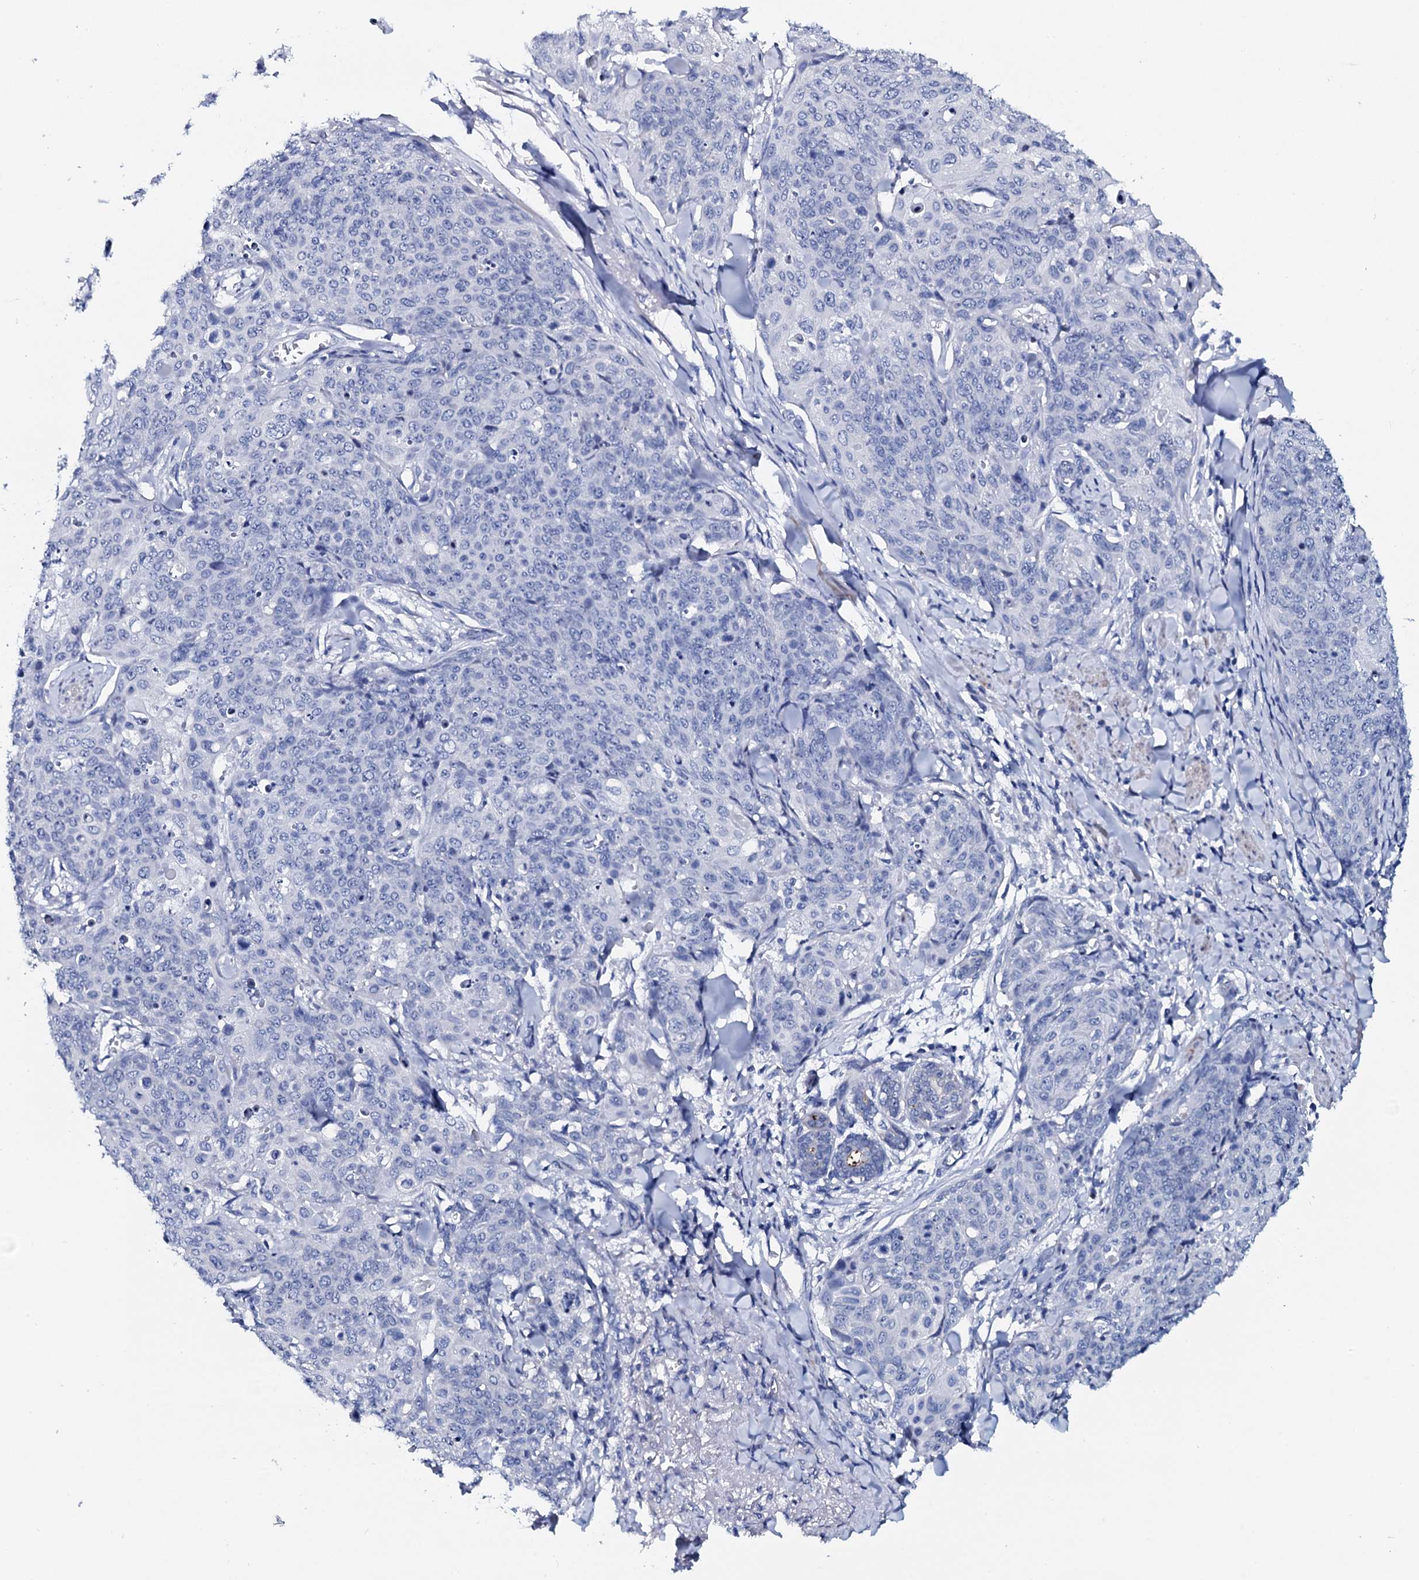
{"staining": {"intensity": "negative", "quantity": "none", "location": "none"}, "tissue": "skin cancer", "cell_type": "Tumor cells", "image_type": "cancer", "snomed": [{"axis": "morphology", "description": "Squamous cell carcinoma, NOS"}, {"axis": "topography", "description": "Skin"}, {"axis": "topography", "description": "Vulva"}], "caption": "Tumor cells show no significant protein positivity in skin cancer (squamous cell carcinoma). Nuclei are stained in blue.", "gene": "GYS2", "patient": {"sex": "female", "age": 85}}